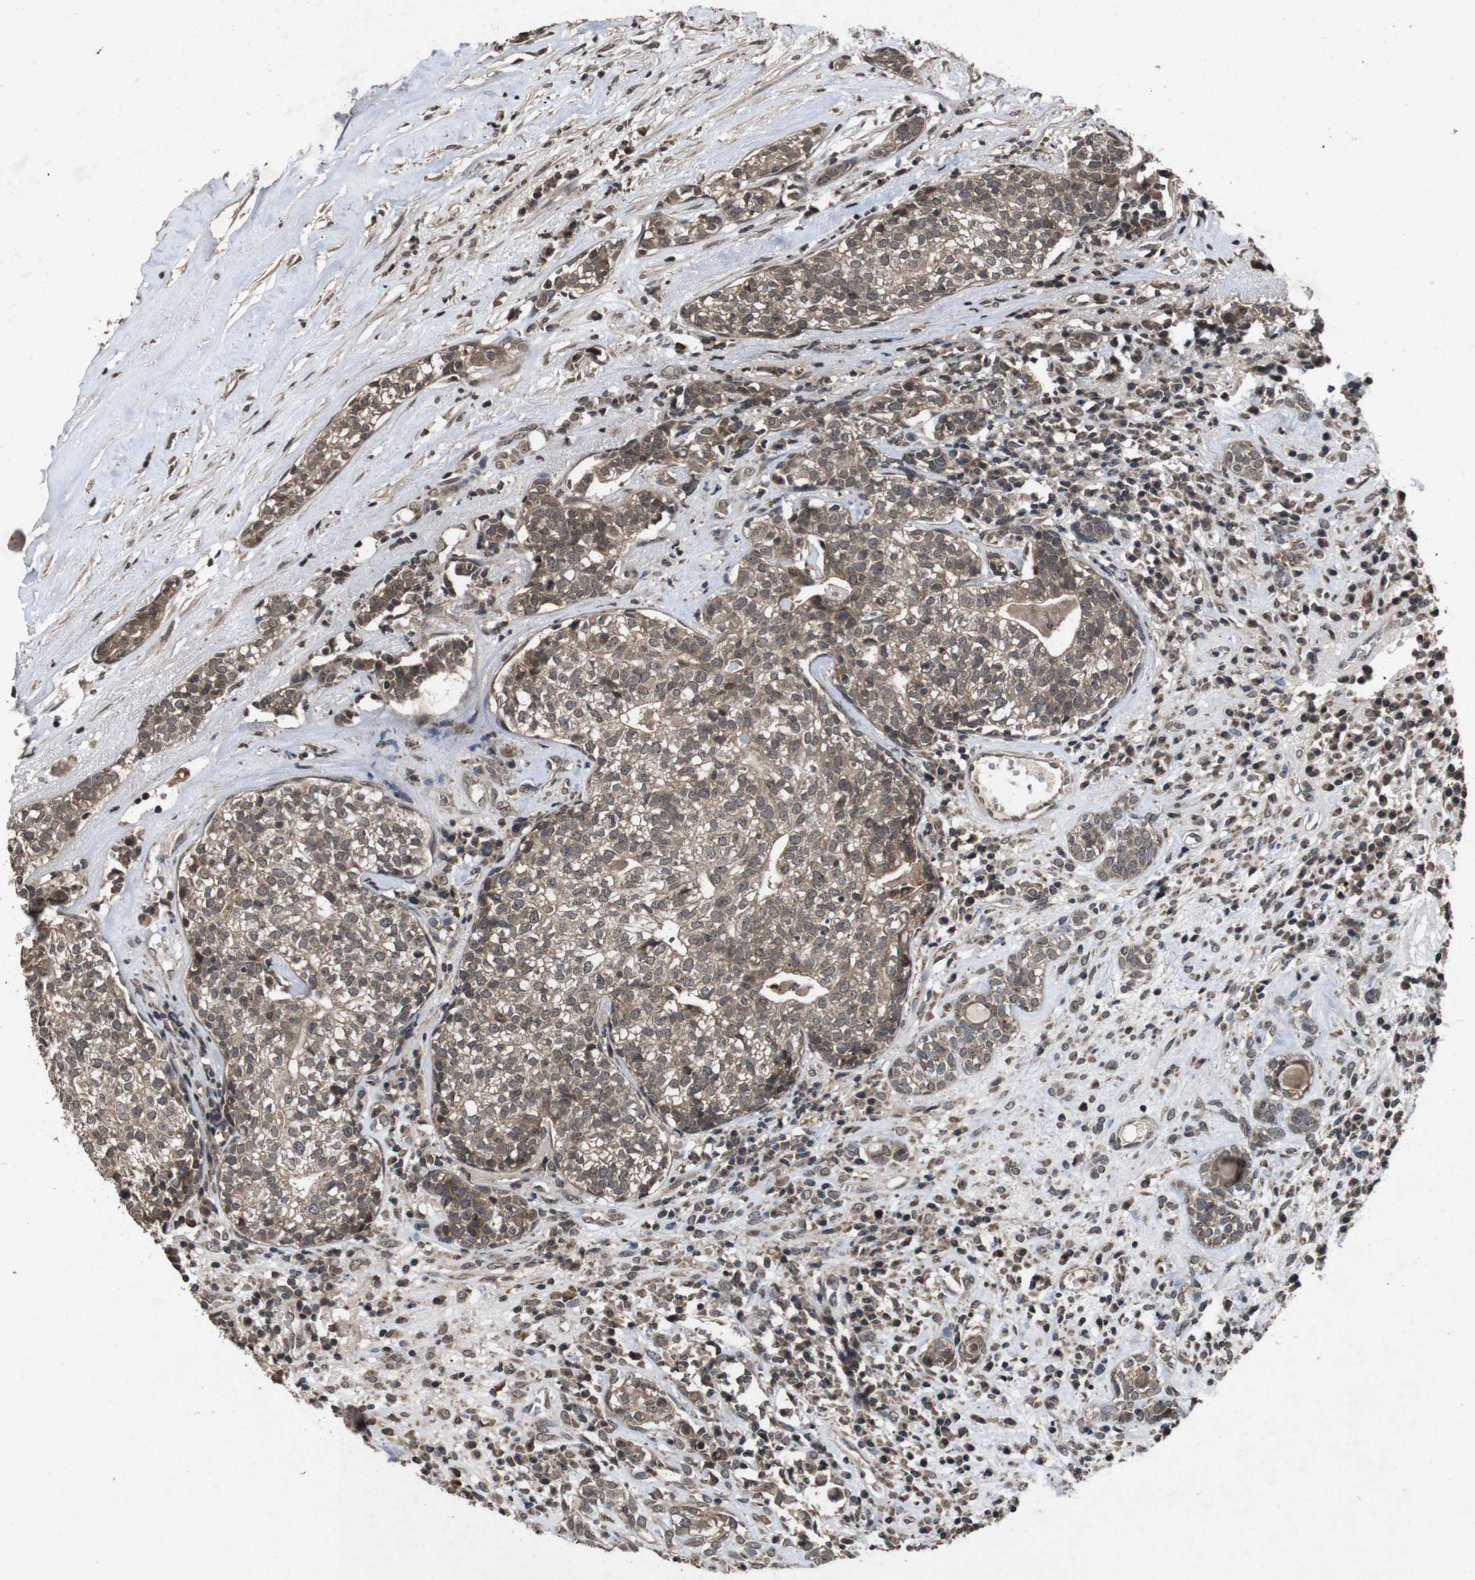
{"staining": {"intensity": "moderate", "quantity": ">75%", "location": "cytoplasmic/membranous"}, "tissue": "head and neck cancer", "cell_type": "Tumor cells", "image_type": "cancer", "snomed": [{"axis": "morphology", "description": "Adenocarcinoma, NOS"}, {"axis": "topography", "description": "Salivary gland"}, {"axis": "topography", "description": "Head-Neck"}], "caption": "Protein analysis of head and neck cancer (adenocarcinoma) tissue exhibits moderate cytoplasmic/membranous expression in about >75% of tumor cells.", "gene": "SORL1", "patient": {"sex": "female", "age": 65}}